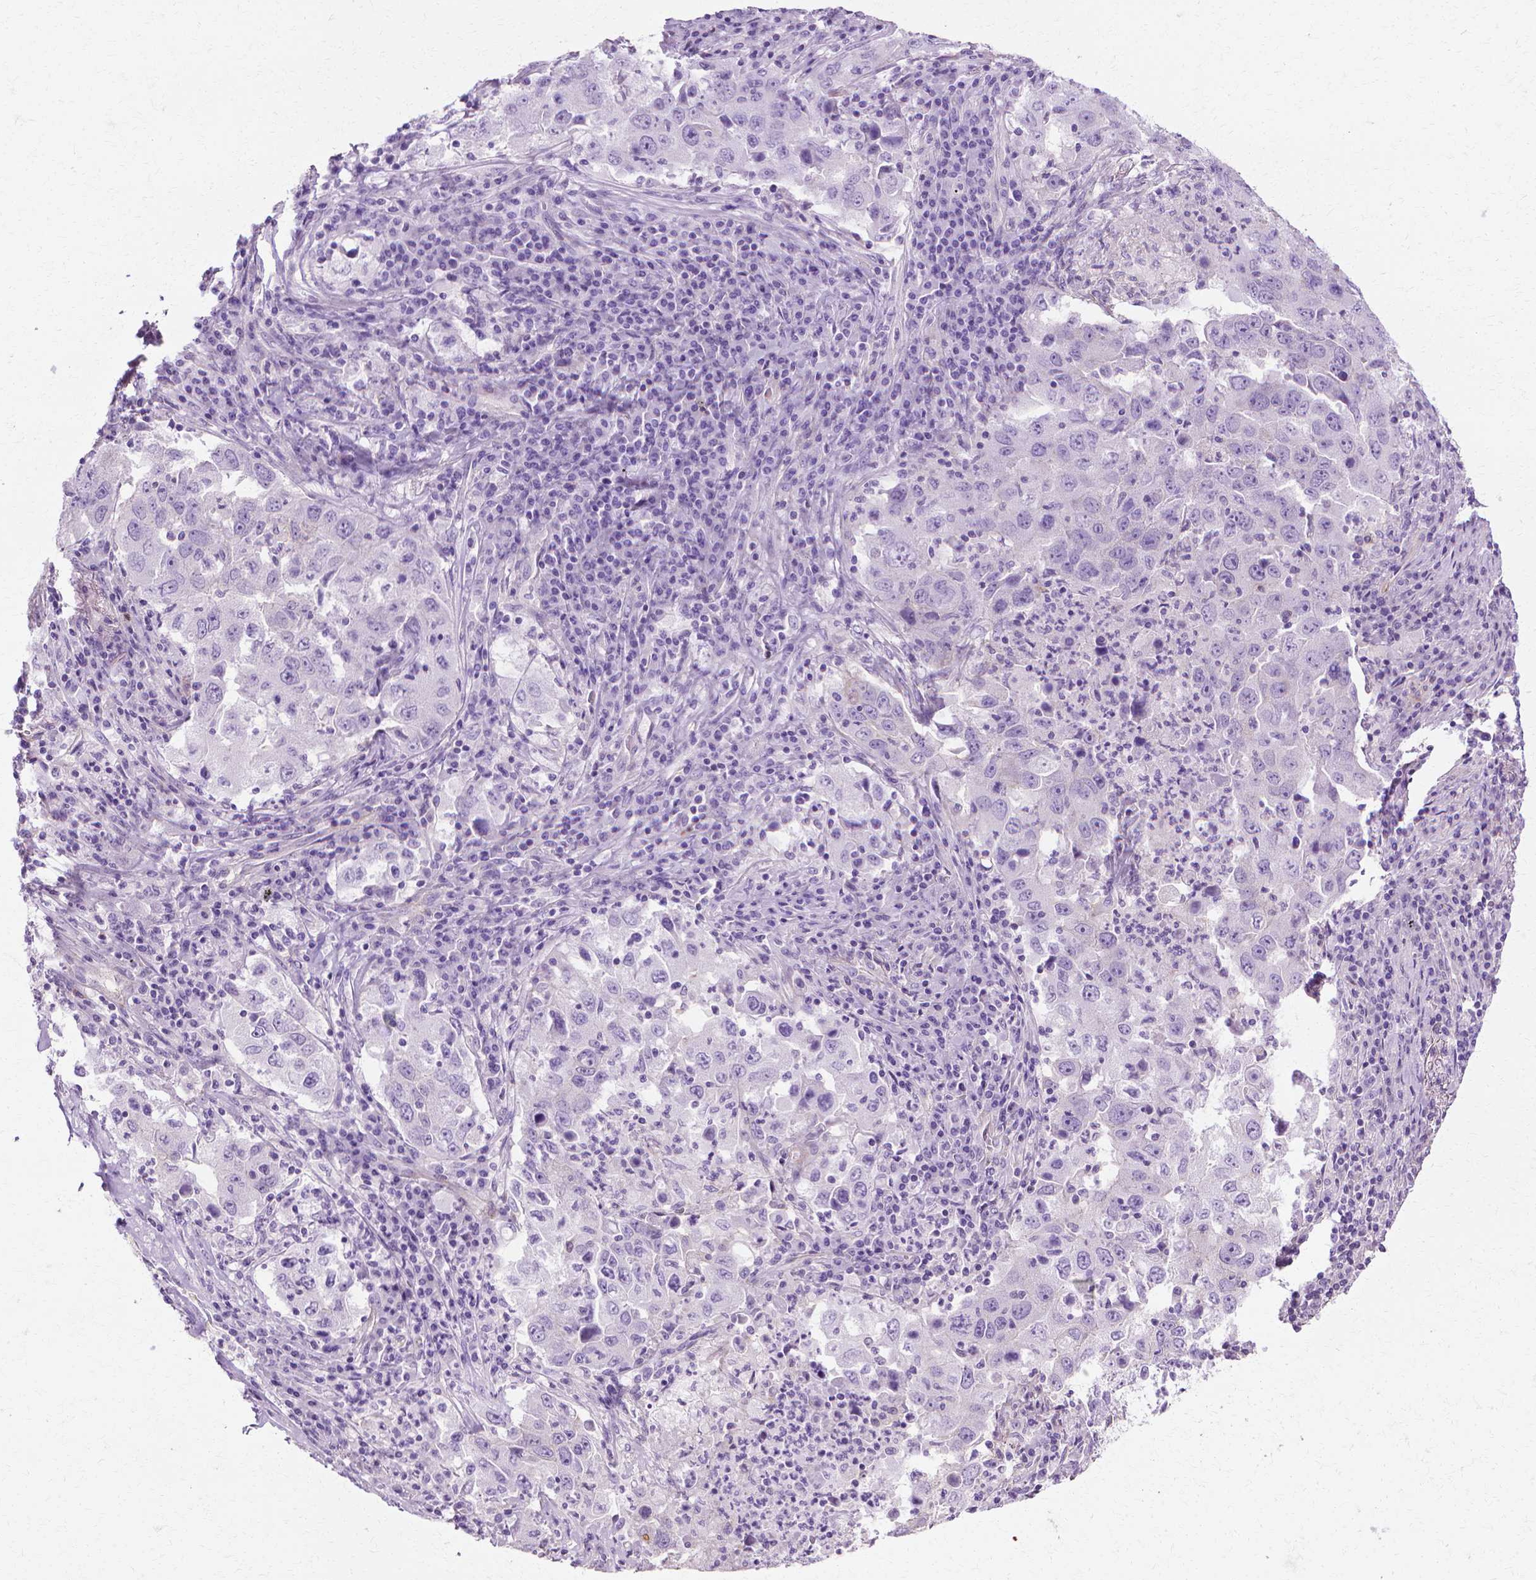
{"staining": {"intensity": "negative", "quantity": "none", "location": "none"}, "tissue": "lung cancer", "cell_type": "Tumor cells", "image_type": "cancer", "snomed": [{"axis": "morphology", "description": "Adenocarcinoma, NOS"}, {"axis": "topography", "description": "Lung"}], "caption": "Immunohistochemical staining of lung cancer (adenocarcinoma) reveals no significant positivity in tumor cells.", "gene": "CFAP157", "patient": {"sex": "male", "age": 73}}